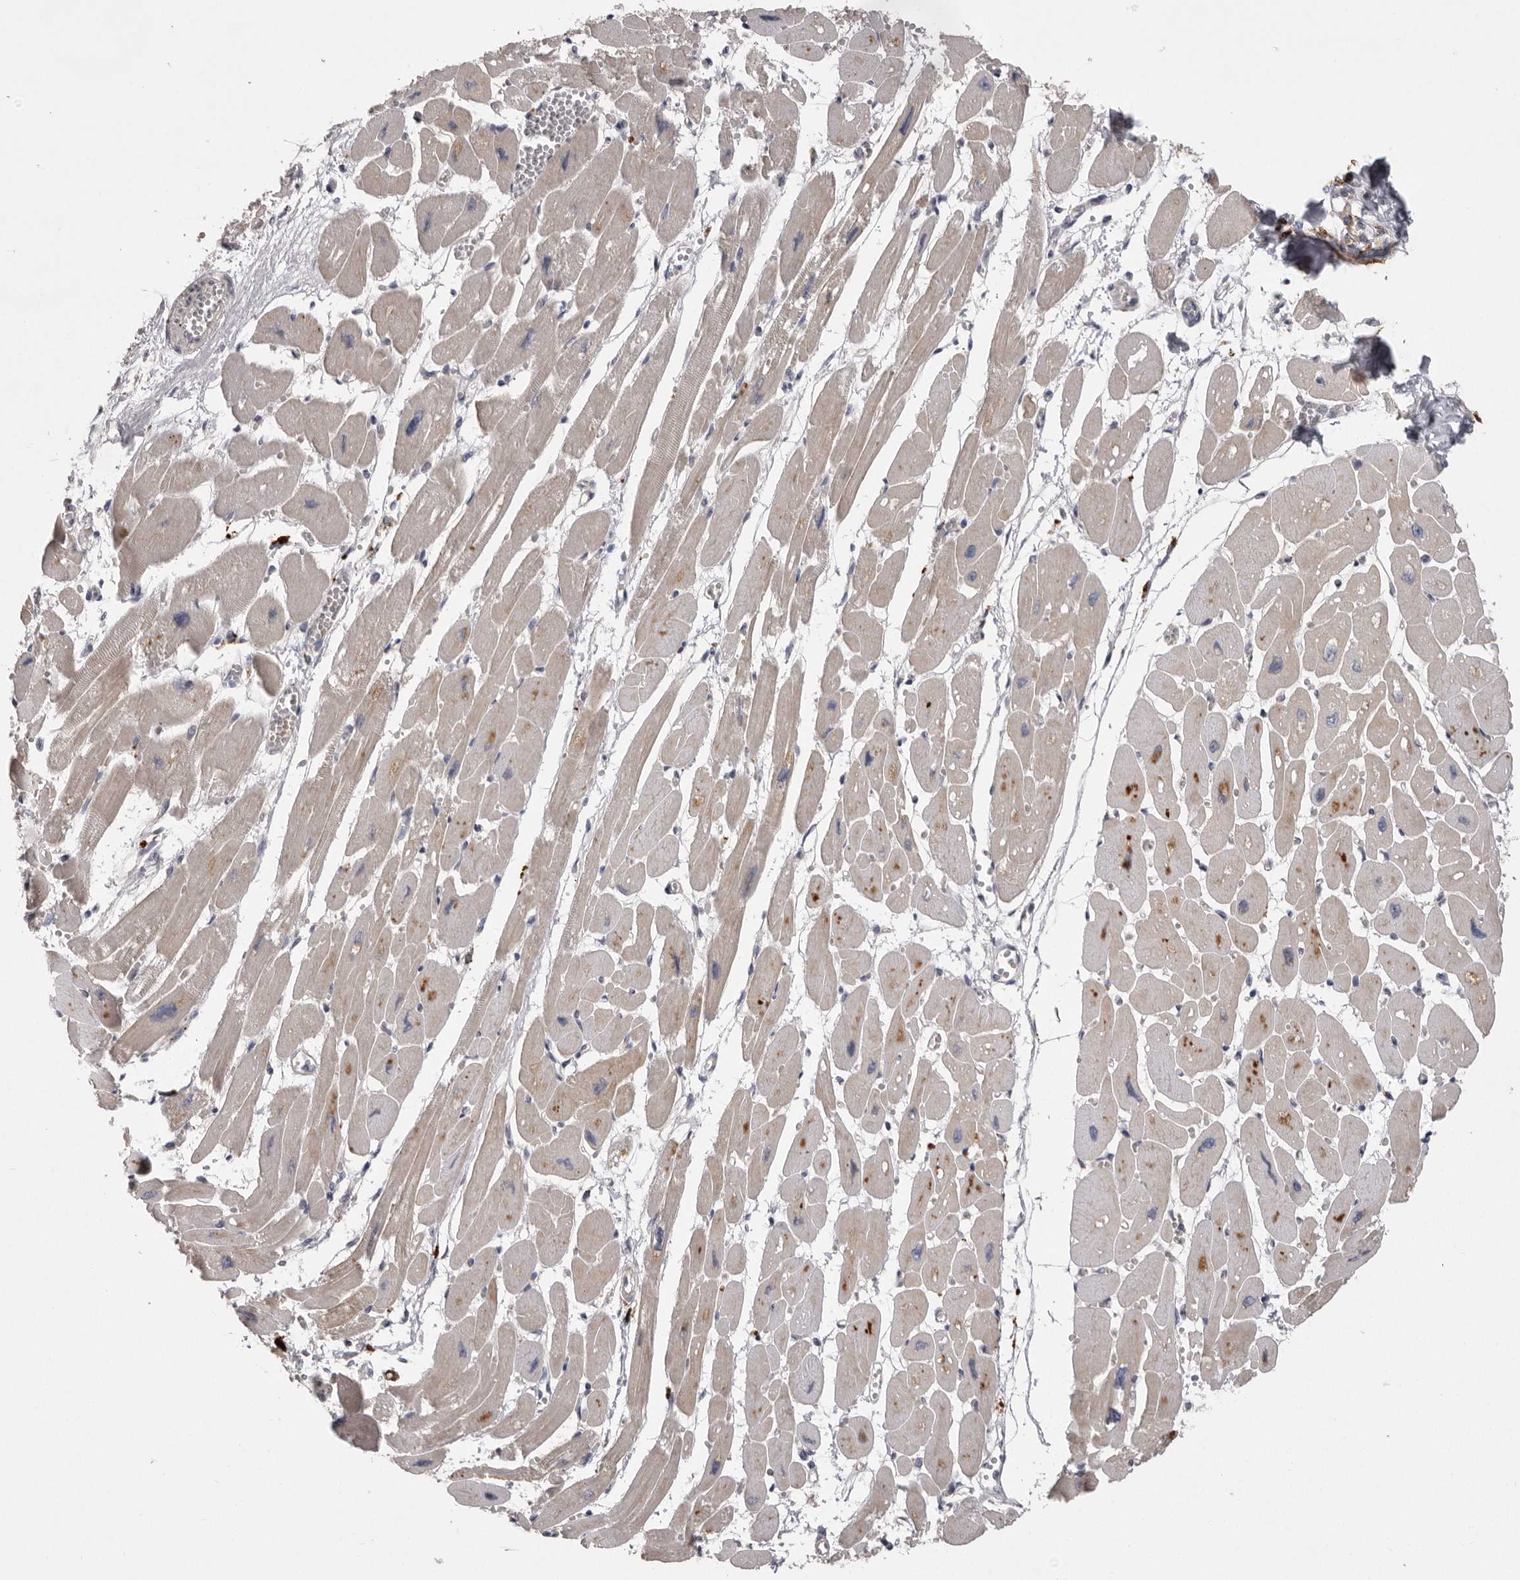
{"staining": {"intensity": "moderate", "quantity": "25%-75%", "location": "cytoplasmic/membranous"}, "tissue": "heart muscle", "cell_type": "Cardiomyocytes", "image_type": "normal", "snomed": [{"axis": "morphology", "description": "Normal tissue, NOS"}, {"axis": "topography", "description": "Heart"}], "caption": "About 25%-75% of cardiomyocytes in unremarkable heart muscle exhibit moderate cytoplasmic/membranous protein expression as visualized by brown immunohistochemical staining.", "gene": "WDR47", "patient": {"sex": "female", "age": 54}}